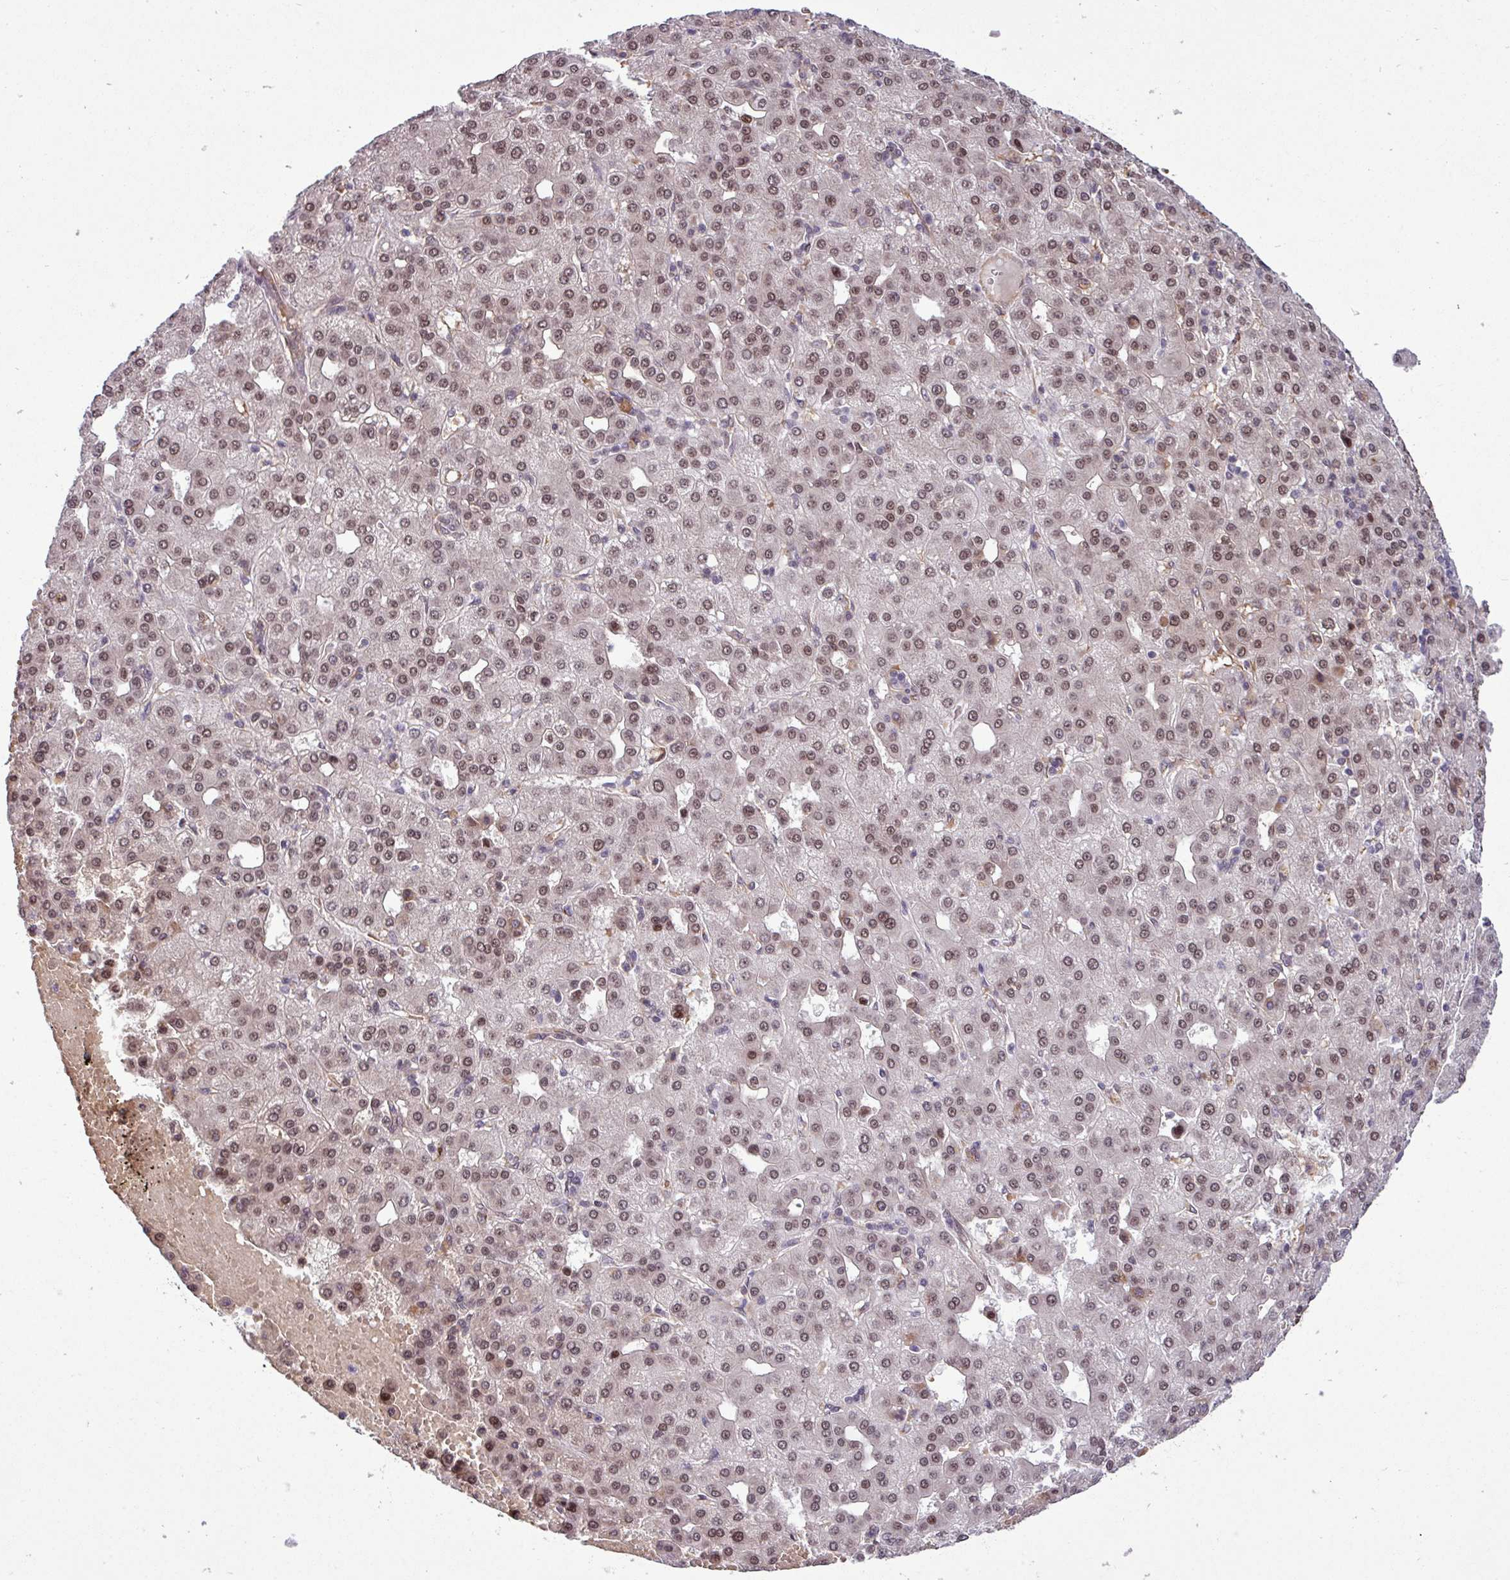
{"staining": {"intensity": "moderate", "quantity": ">75%", "location": "nuclear"}, "tissue": "liver cancer", "cell_type": "Tumor cells", "image_type": "cancer", "snomed": [{"axis": "morphology", "description": "Carcinoma, Hepatocellular, NOS"}, {"axis": "topography", "description": "Liver"}], "caption": "This is a histology image of IHC staining of liver cancer, which shows moderate positivity in the nuclear of tumor cells.", "gene": "C7orf50", "patient": {"sex": "male", "age": 65}}